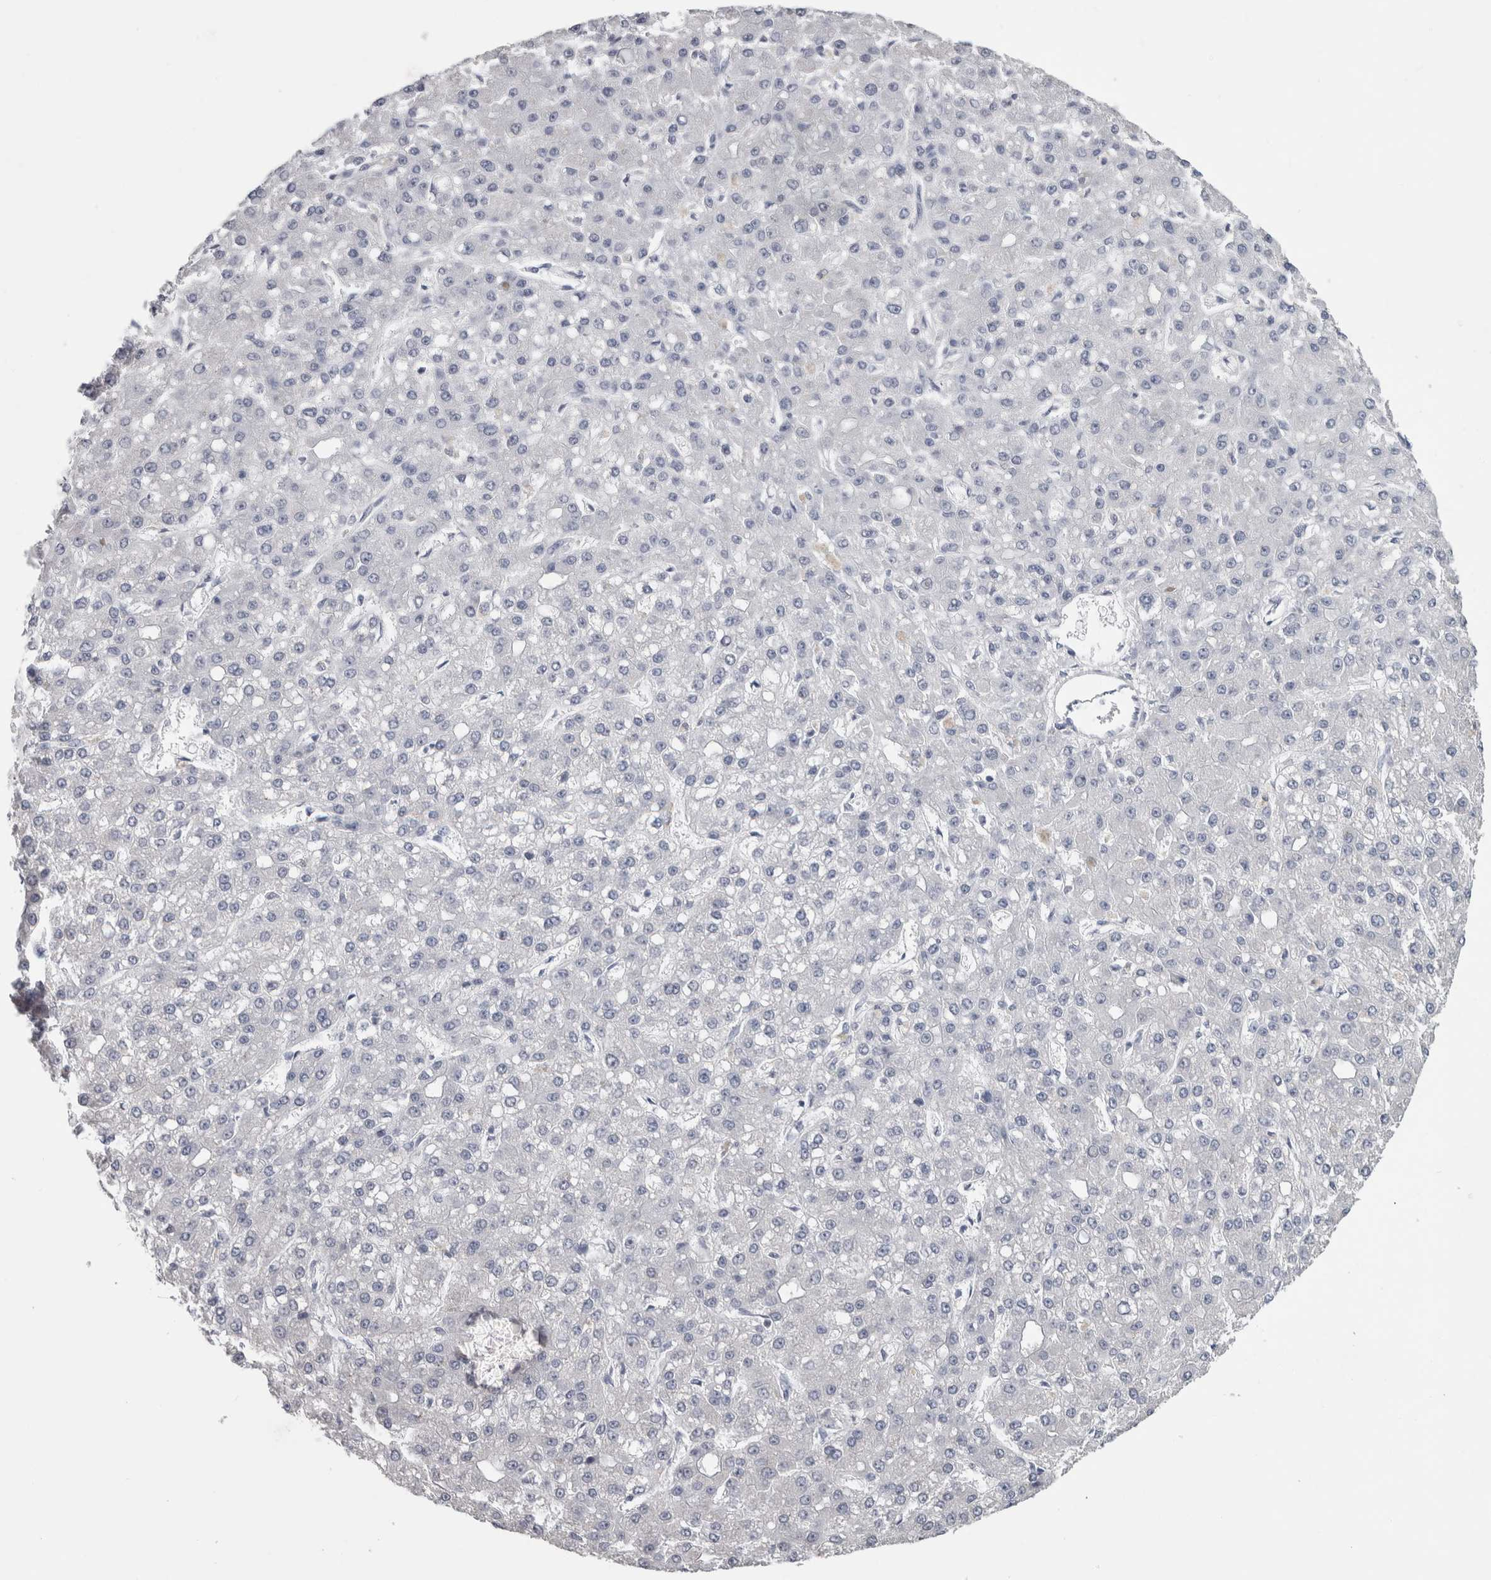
{"staining": {"intensity": "negative", "quantity": "none", "location": "none"}, "tissue": "liver cancer", "cell_type": "Tumor cells", "image_type": "cancer", "snomed": [{"axis": "morphology", "description": "Carcinoma, Hepatocellular, NOS"}, {"axis": "topography", "description": "Liver"}], "caption": "IHC micrograph of neoplastic tissue: human liver hepatocellular carcinoma stained with DAB demonstrates no significant protein positivity in tumor cells.", "gene": "TMEM242", "patient": {"sex": "male", "age": 67}}